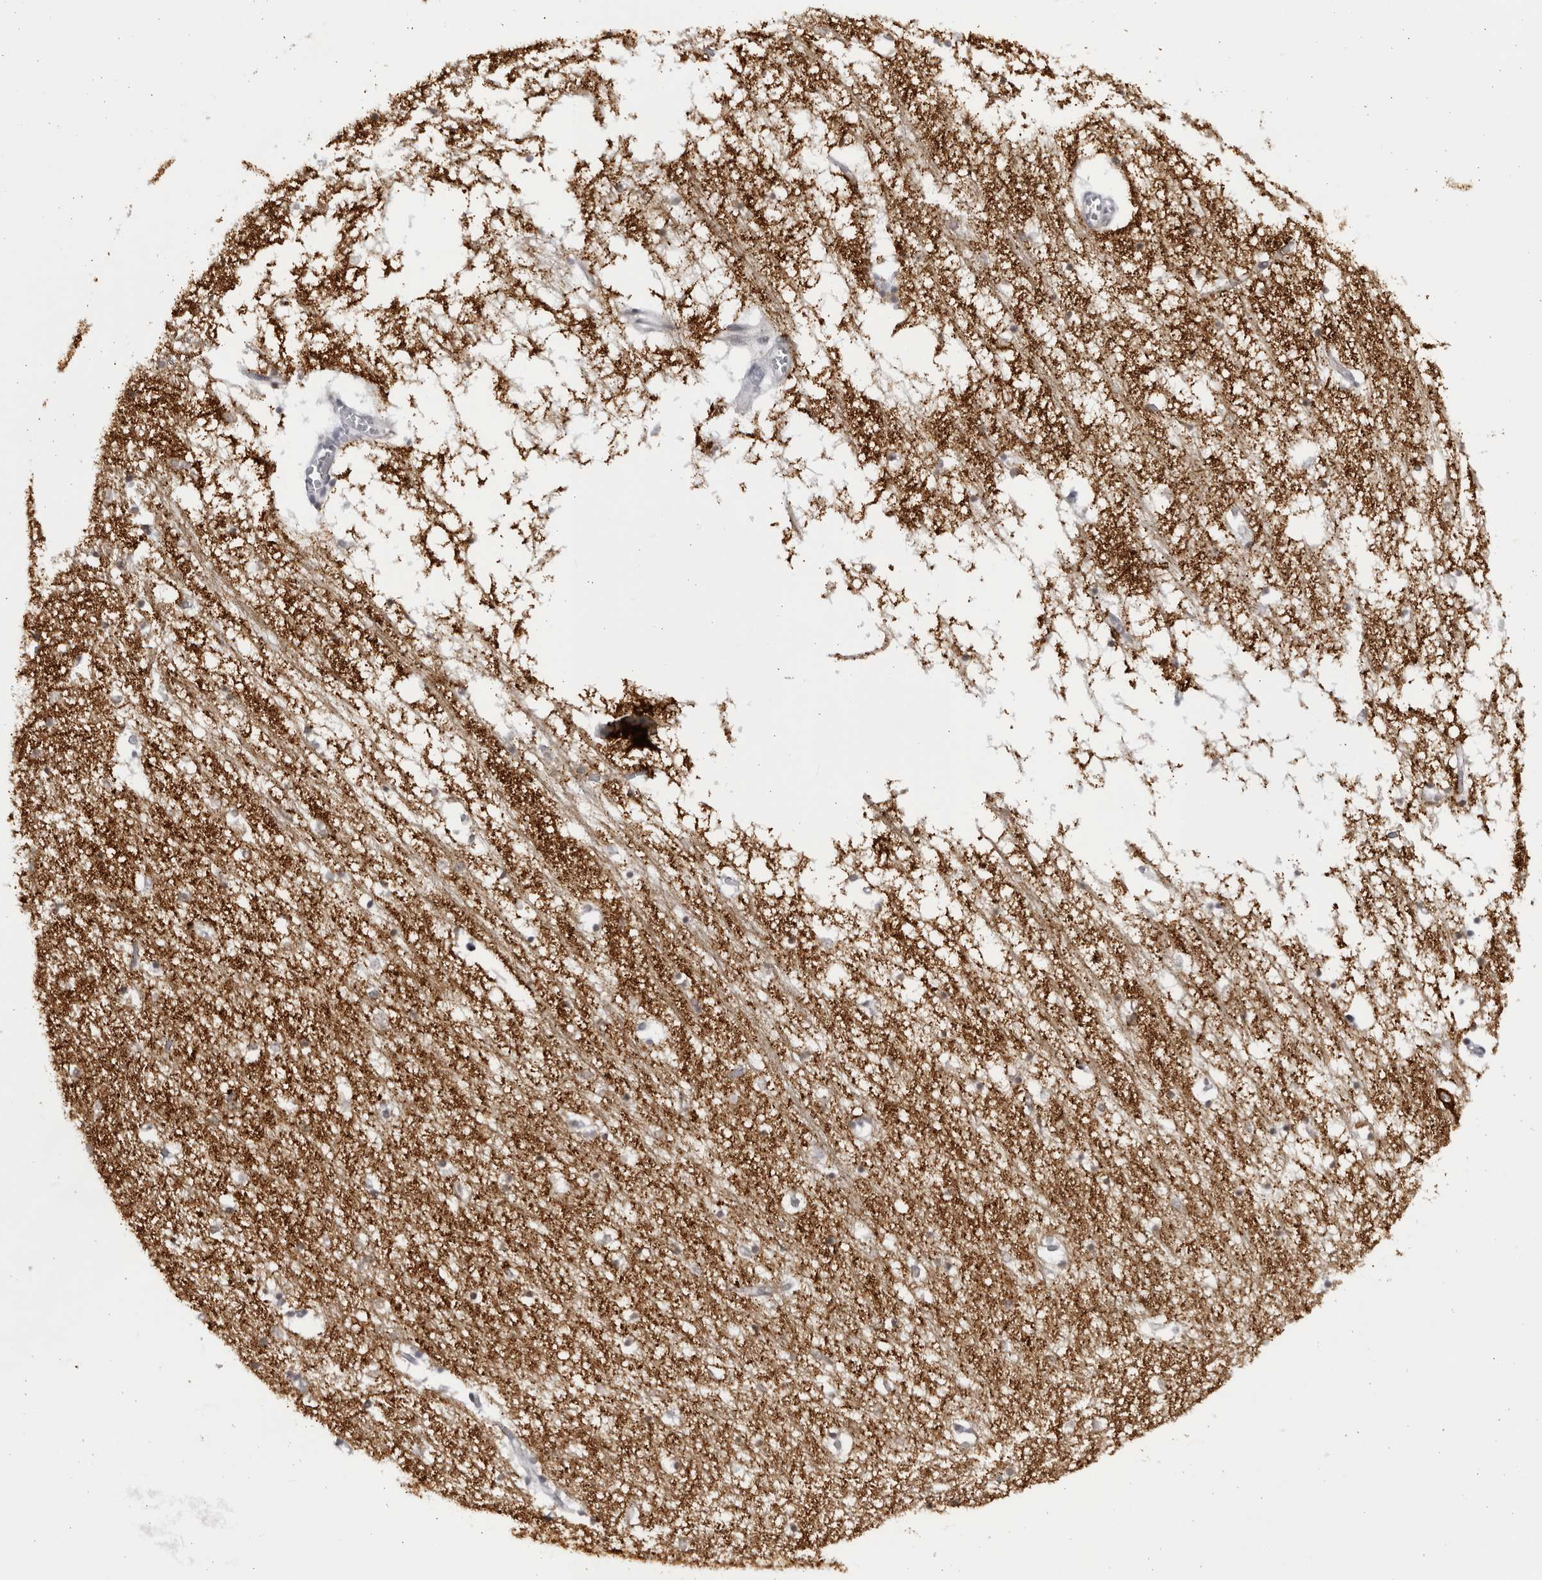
{"staining": {"intensity": "moderate", "quantity": "<25%", "location": "cytoplasmic/membranous"}, "tissue": "hippocampus", "cell_type": "Glial cells", "image_type": "normal", "snomed": [{"axis": "morphology", "description": "Normal tissue, NOS"}, {"axis": "topography", "description": "Hippocampus"}], "caption": "Immunohistochemistry (IHC) of unremarkable hippocampus exhibits low levels of moderate cytoplasmic/membranous positivity in about <25% of glial cells. (DAB = brown stain, brightfield microscopy at high magnification).", "gene": "SLC25A22", "patient": {"sex": "male", "age": 70}}